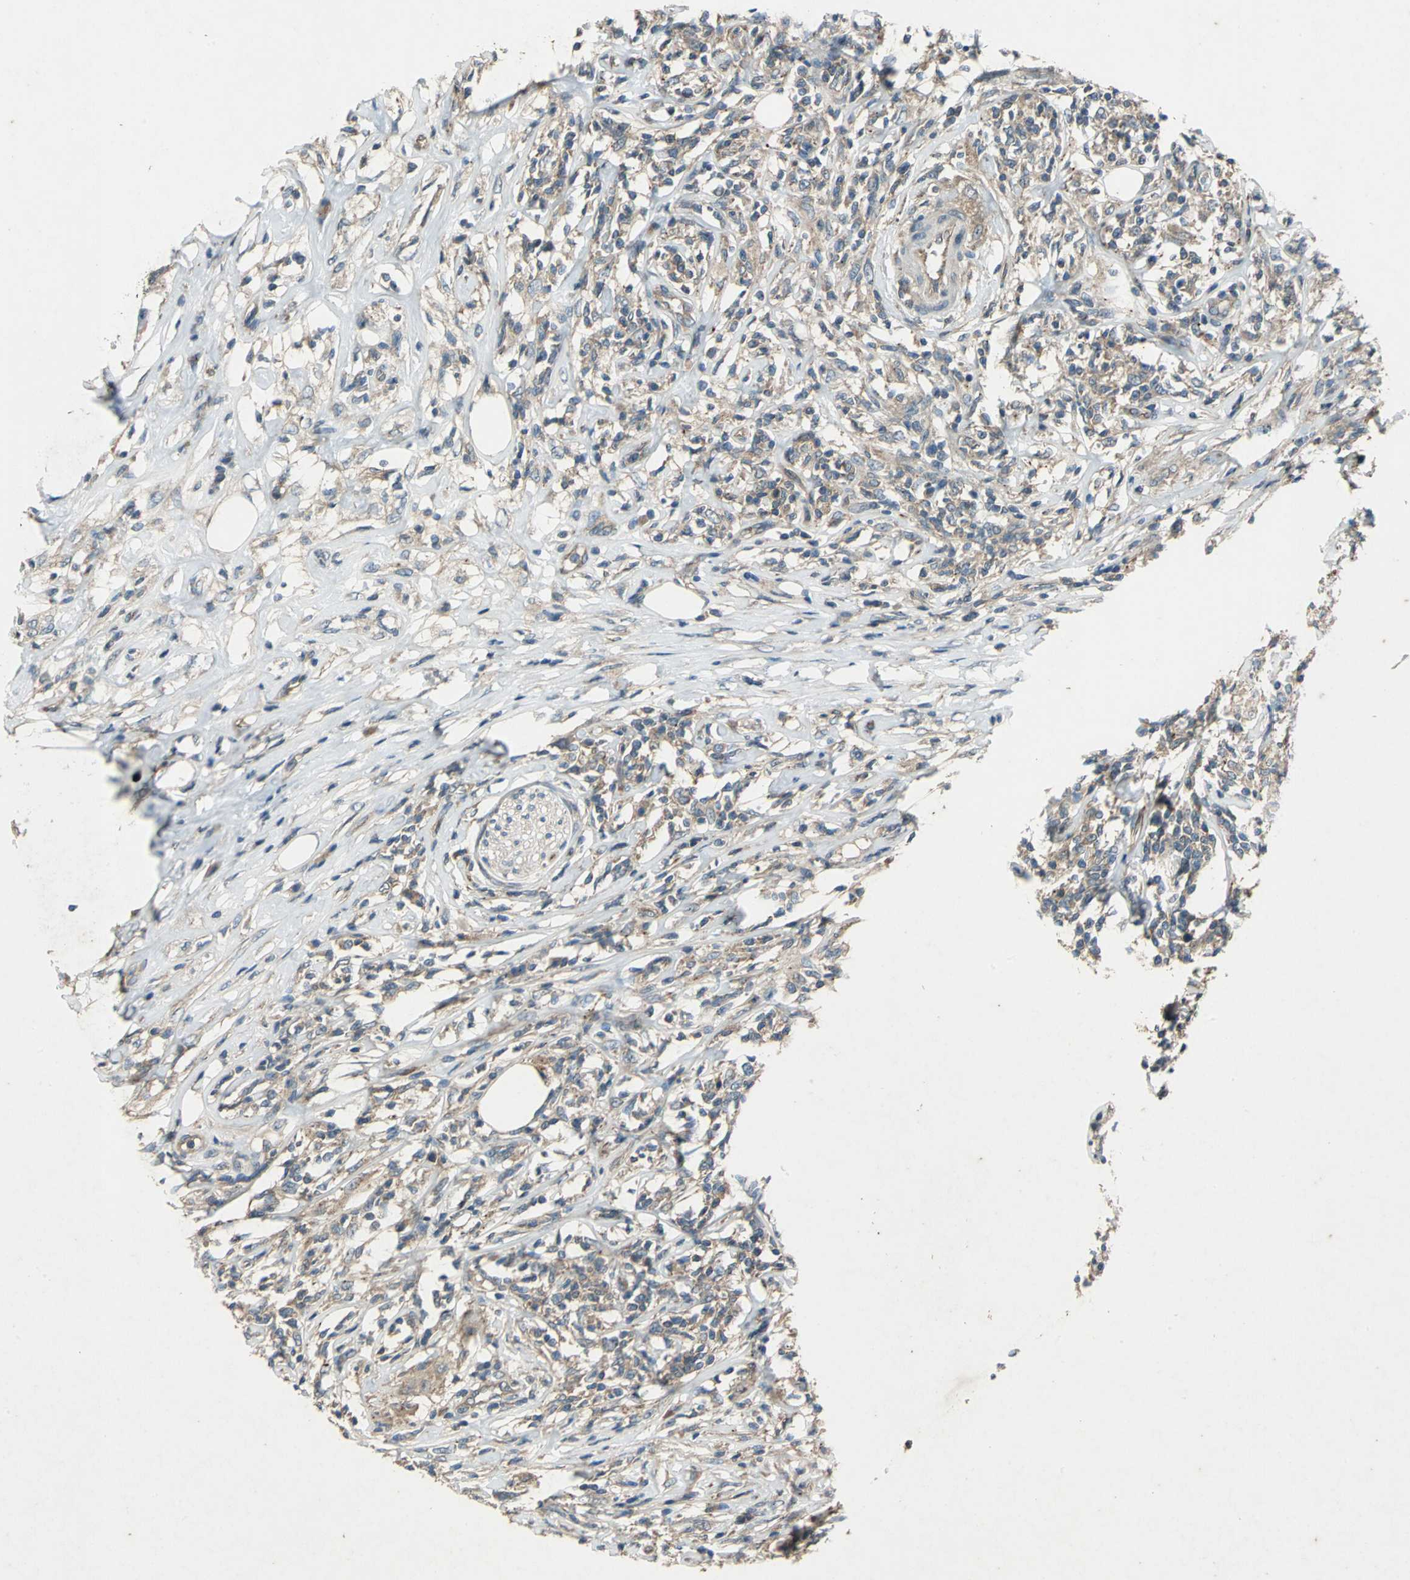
{"staining": {"intensity": "weak", "quantity": ">75%", "location": "cytoplasmic/membranous"}, "tissue": "lymphoma", "cell_type": "Tumor cells", "image_type": "cancer", "snomed": [{"axis": "morphology", "description": "Malignant lymphoma, non-Hodgkin's type, High grade"}, {"axis": "topography", "description": "Lymph node"}], "caption": "Lymphoma was stained to show a protein in brown. There is low levels of weak cytoplasmic/membranous staining in about >75% of tumor cells. The staining is performed using DAB (3,3'-diaminobenzidine) brown chromogen to label protein expression. The nuclei are counter-stained blue using hematoxylin.", "gene": "EMCN", "patient": {"sex": "female", "age": 84}}